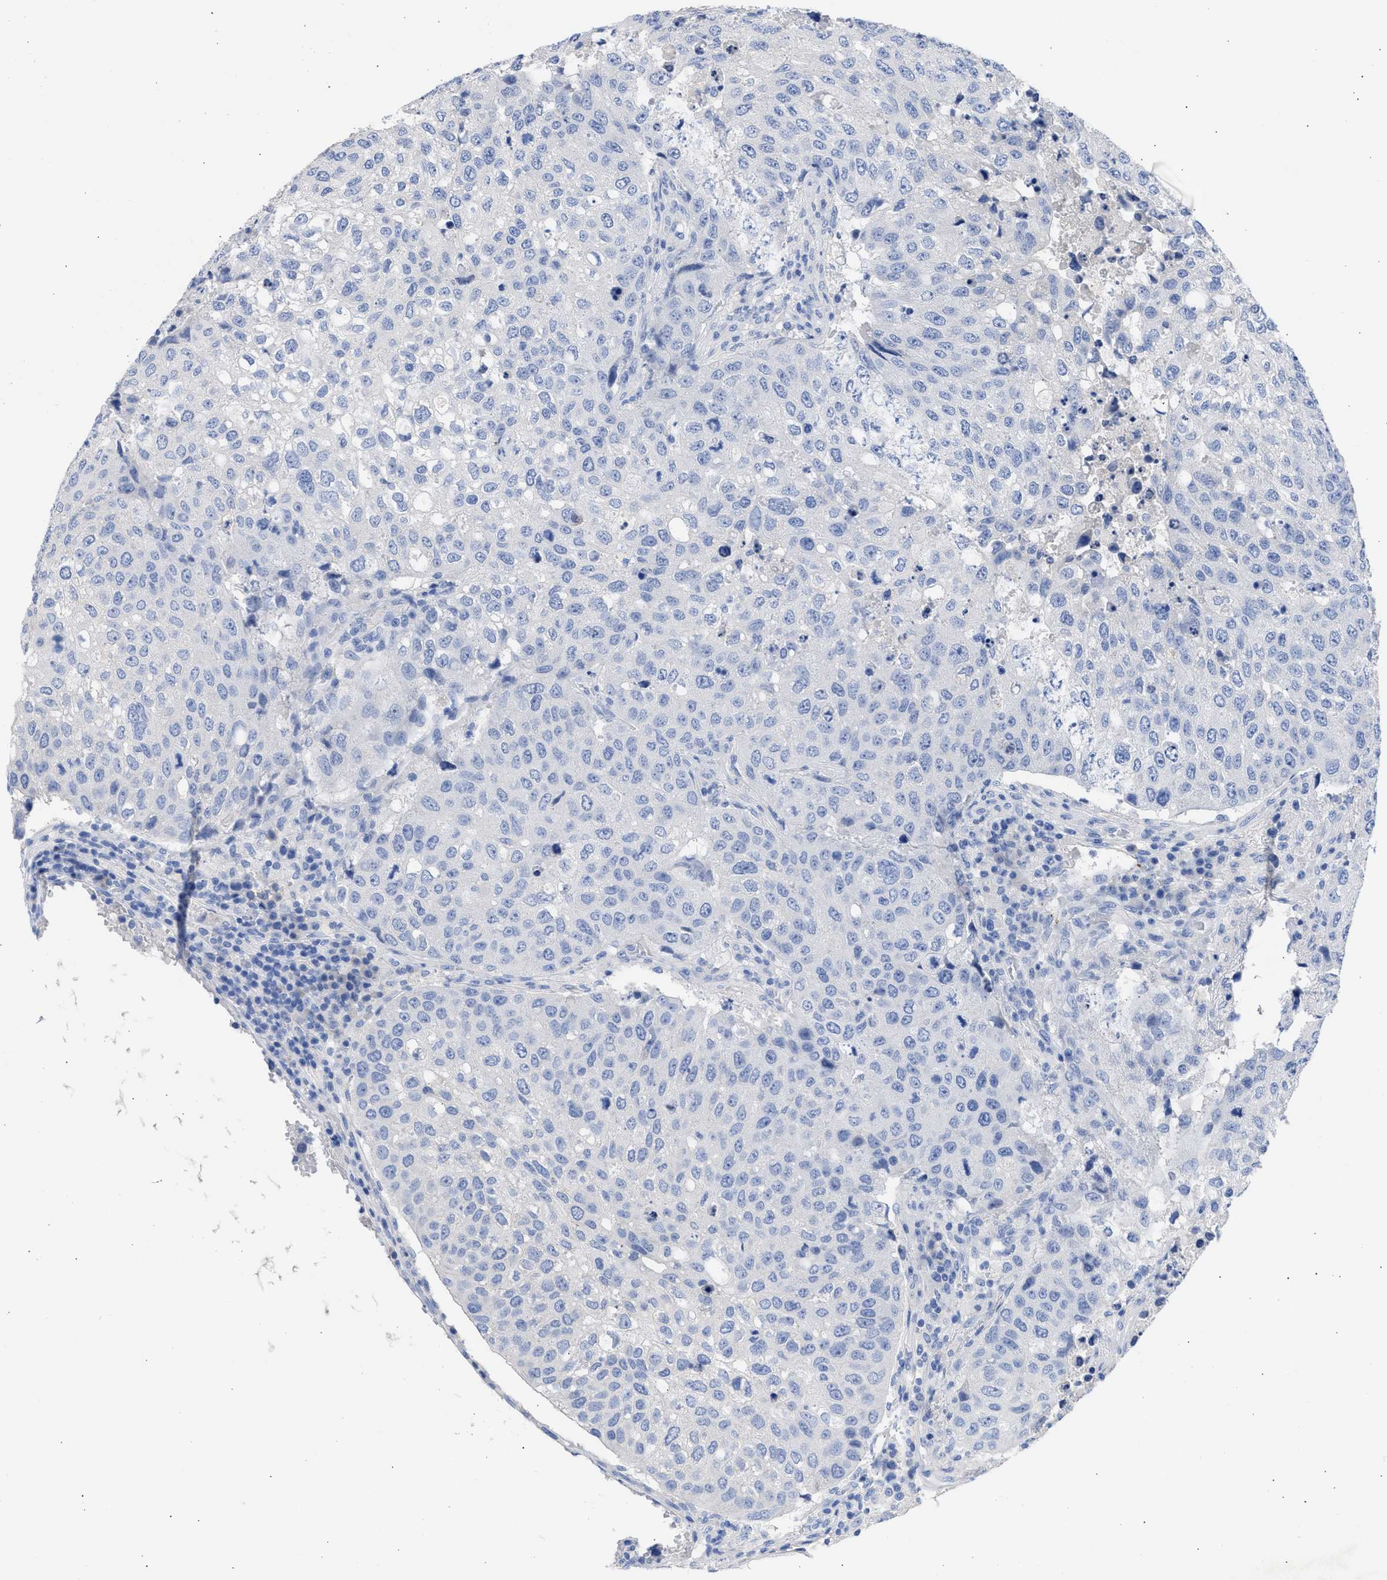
{"staining": {"intensity": "negative", "quantity": "none", "location": "none"}, "tissue": "urothelial cancer", "cell_type": "Tumor cells", "image_type": "cancer", "snomed": [{"axis": "morphology", "description": "Urothelial carcinoma, High grade"}, {"axis": "topography", "description": "Lymph node"}, {"axis": "topography", "description": "Urinary bladder"}], "caption": "Urothelial carcinoma (high-grade) stained for a protein using immunohistochemistry demonstrates no expression tumor cells.", "gene": "RSPH1", "patient": {"sex": "male", "age": 51}}